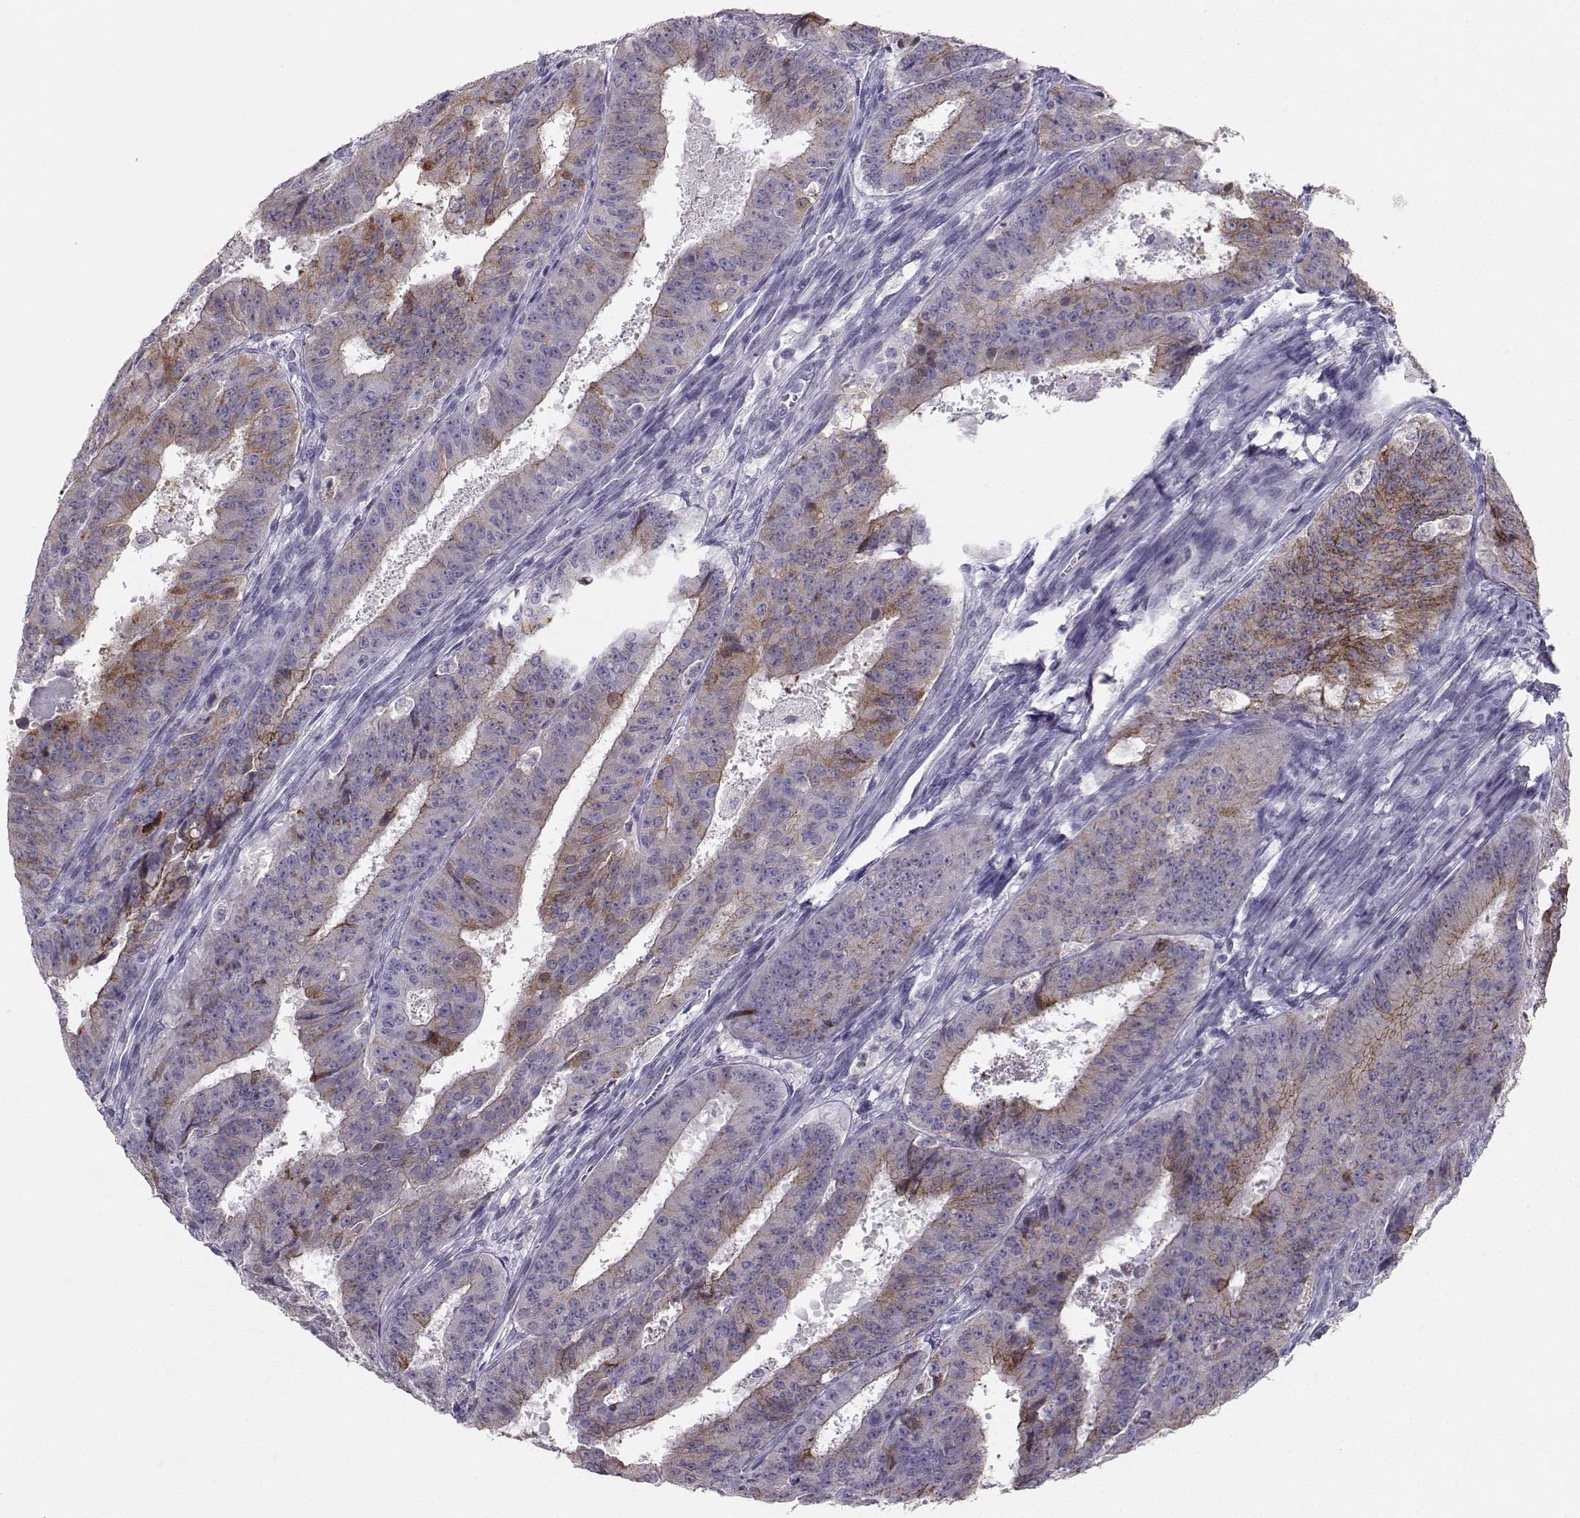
{"staining": {"intensity": "moderate", "quantity": "<25%", "location": "cytoplasmic/membranous"}, "tissue": "ovarian cancer", "cell_type": "Tumor cells", "image_type": "cancer", "snomed": [{"axis": "morphology", "description": "Carcinoma, endometroid"}, {"axis": "topography", "description": "Ovary"}], "caption": "Protein expression analysis of human ovarian cancer reveals moderate cytoplasmic/membranous expression in approximately <25% of tumor cells.", "gene": "PKP2", "patient": {"sex": "female", "age": 42}}